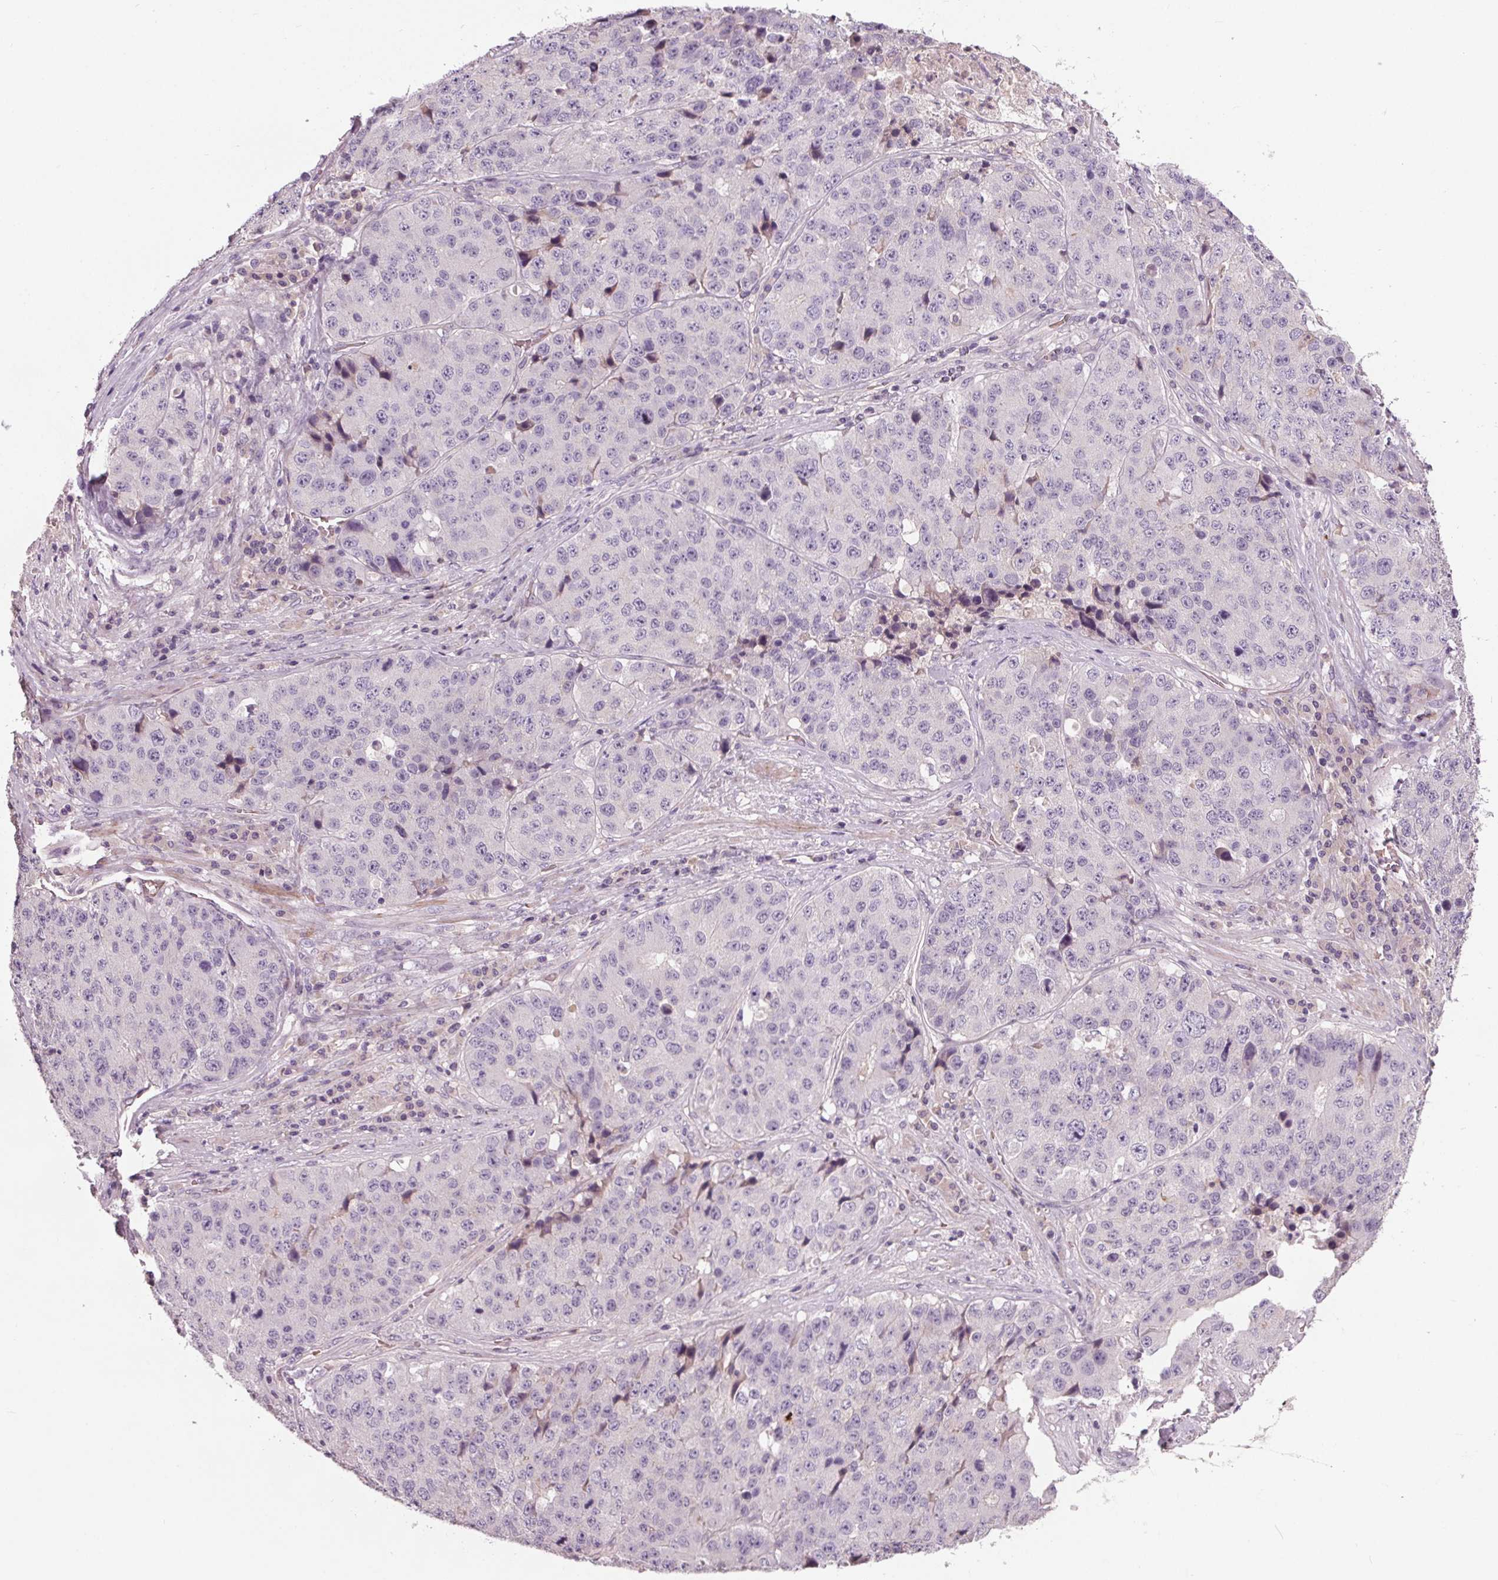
{"staining": {"intensity": "negative", "quantity": "none", "location": "none"}, "tissue": "stomach cancer", "cell_type": "Tumor cells", "image_type": "cancer", "snomed": [{"axis": "morphology", "description": "Adenocarcinoma, NOS"}, {"axis": "topography", "description": "Stomach"}], "caption": "High power microscopy micrograph of an IHC histopathology image of adenocarcinoma (stomach), revealing no significant expression in tumor cells.", "gene": "PDGFD", "patient": {"sex": "male", "age": 71}}